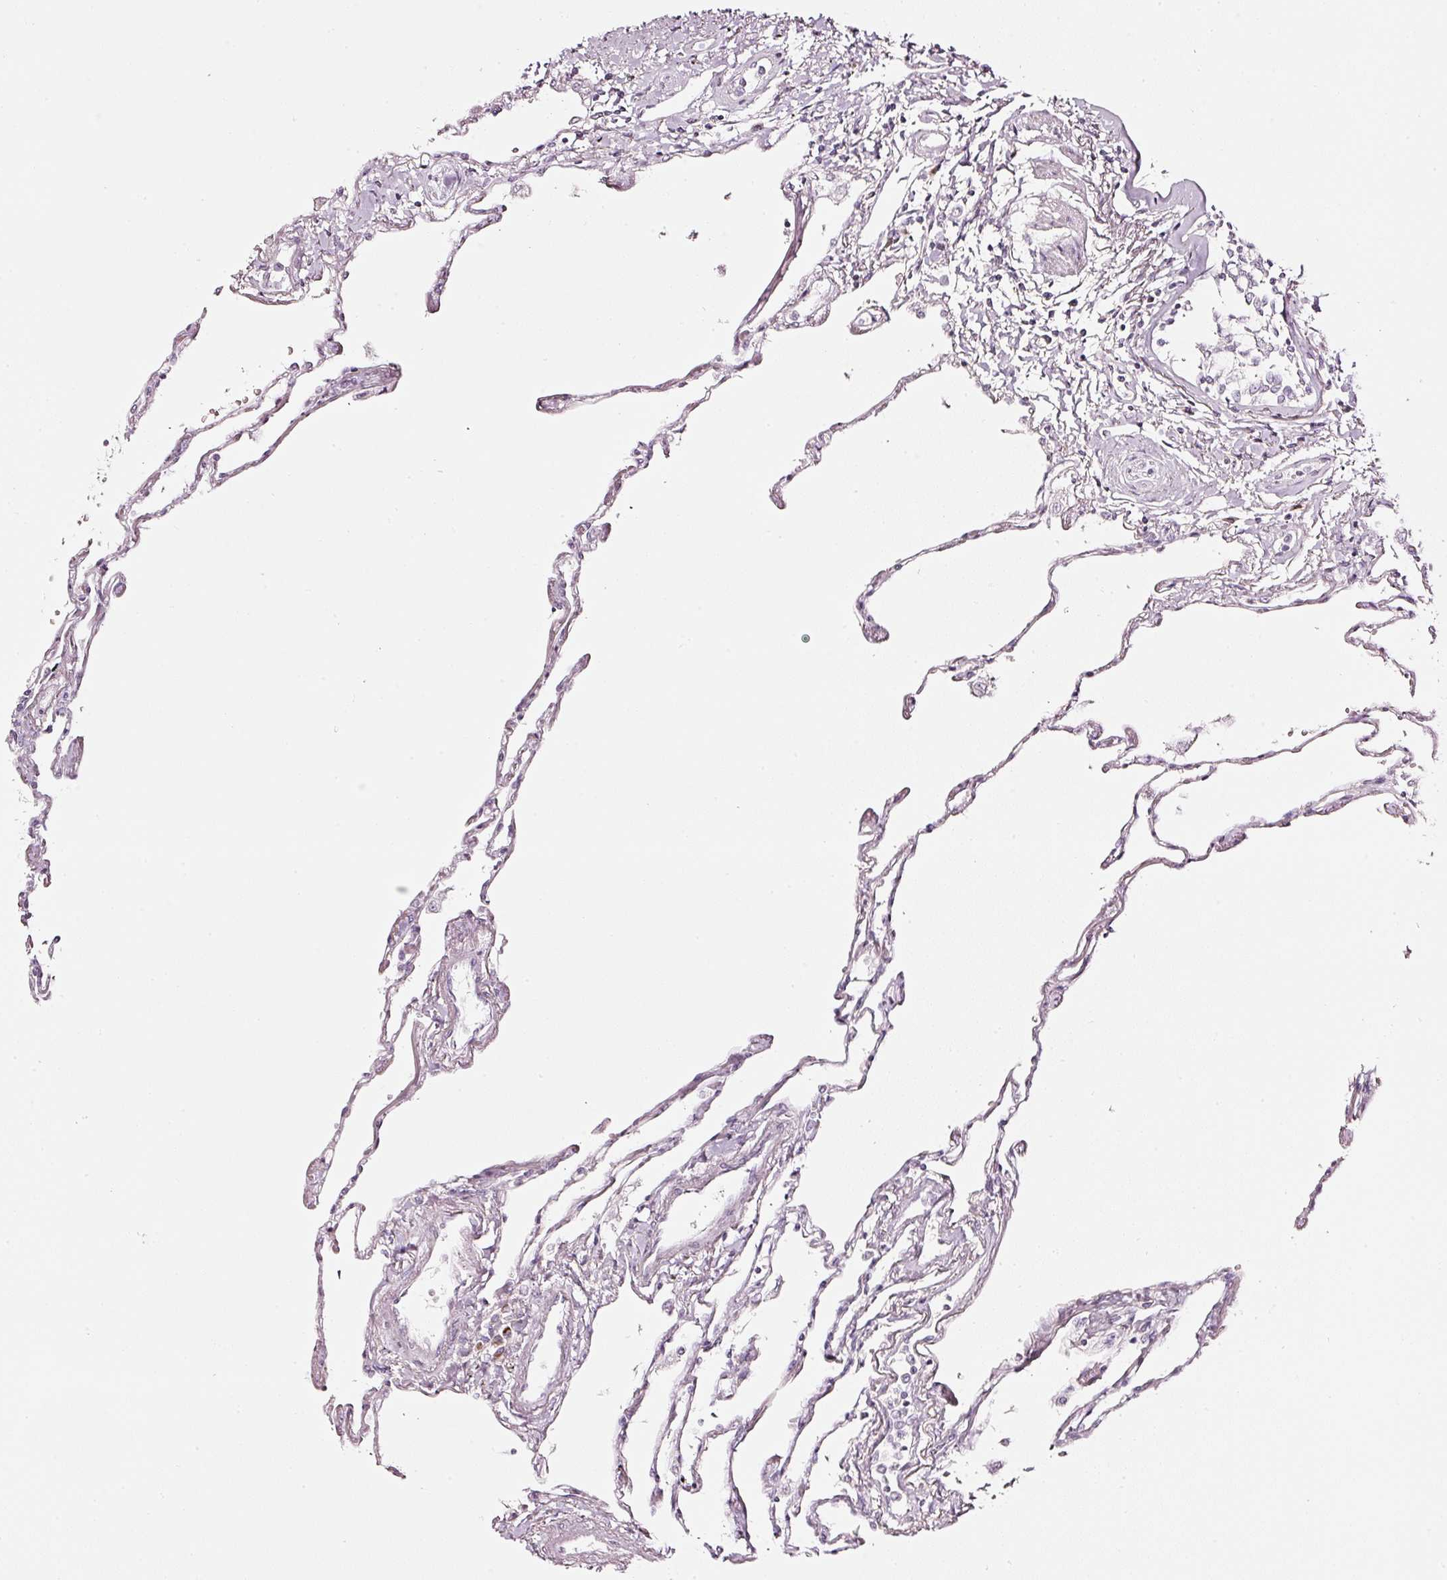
{"staining": {"intensity": "negative", "quantity": "none", "location": "none"}, "tissue": "lung", "cell_type": "Alveolar cells", "image_type": "normal", "snomed": [{"axis": "morphology", "description": "Normal tissue, NOS"}, {"axis": "topography", "description": "Lung"}], "caption": "The IHC photomicrograph has no significant staining in alveolar cells of lung.", "gene": "SDF4", "patient": {"sex": "female", "age": 67}}